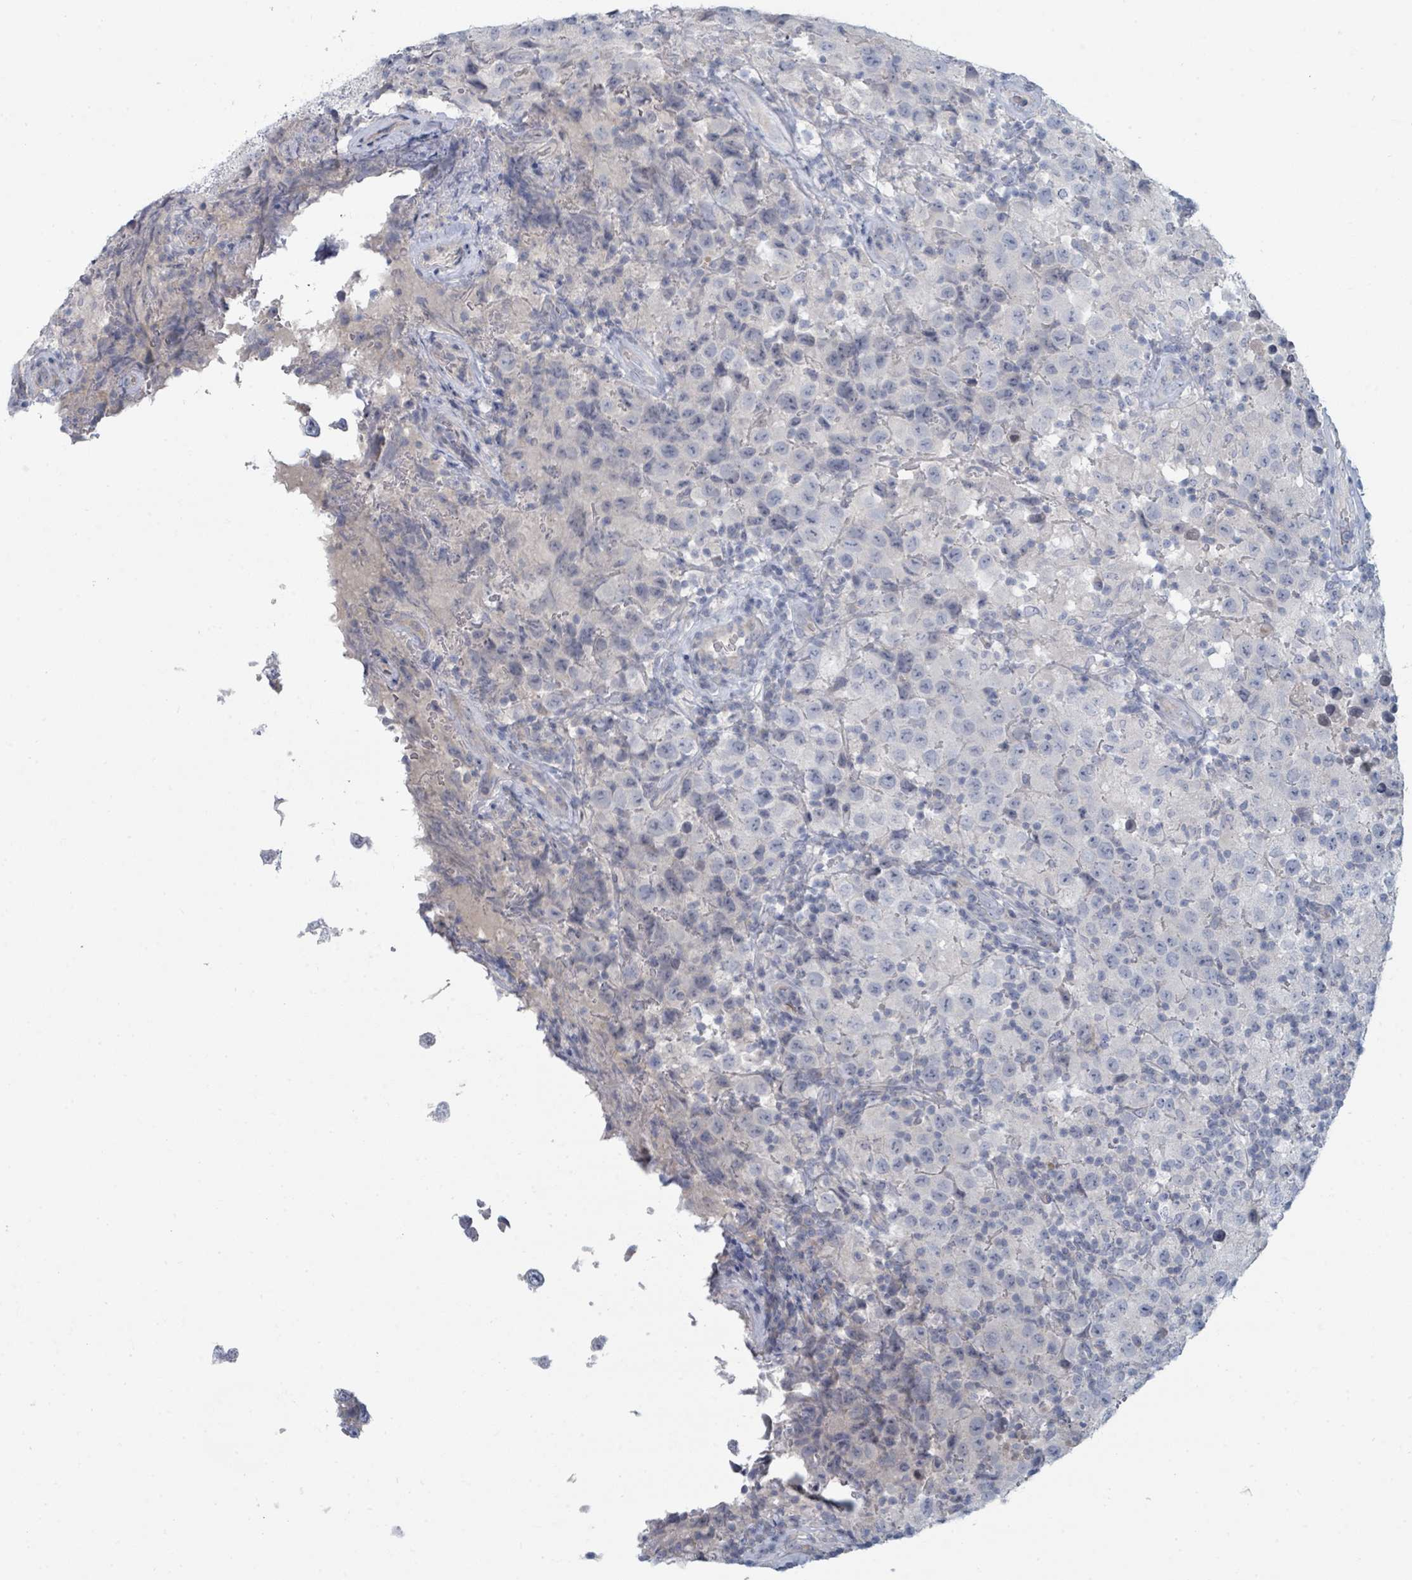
{"staining": {"intensity": "negative", "quantity": "none", "location": "none"}, "tissue": "testis cancer", "cell_type": "Tumor cells", "image_type": "cancer", "snomed": [{"axis": "morphology", "description": "Seminoma, NOS"}, {"axis": "morphology", "description": "Carcinoma, Embryonal, NOS"}, {"axis": "topography", "description": "Testis"}], "caption": "Tumor cells show no significant protein positivity in seminoma (testis). (Brightfield microscopy of DAB IHC at high magnification).", "gene": "SLC25A45", "patient": {"sex": "male", "age": 41}}